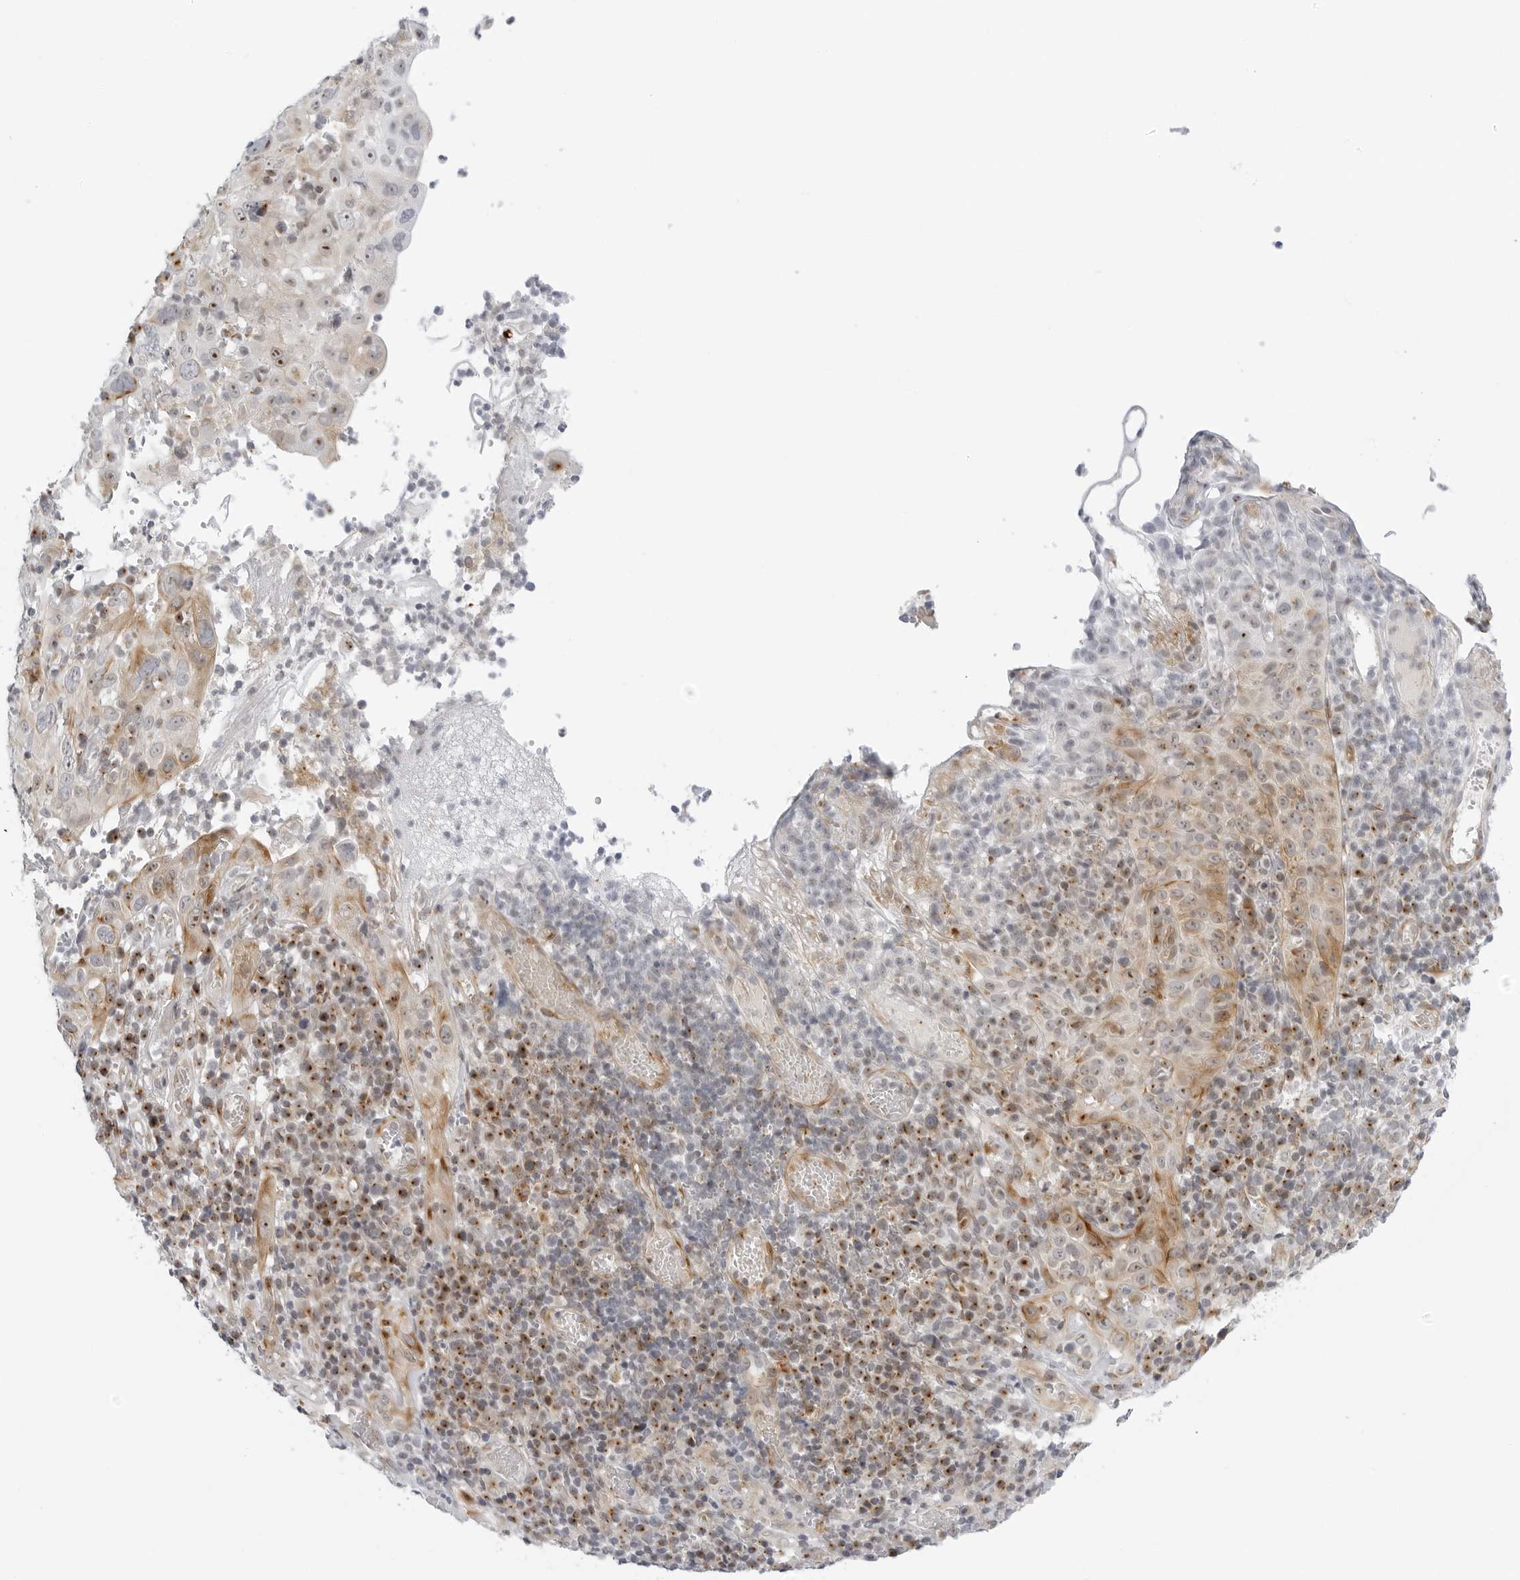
{"staining": {"intensity": "moderate", "quantity": "25%-75%", "location": "cytoplasmic/membranous"}, "tissue": "cervical cancer", "cell_type": "Tumor cells", "image_type": "cancer", "snomed": [{"axis": "morphology", "description": "Squamous cell carcinoma, NOS"}, {"axis": "topography", "description": "Cervix"}], "caption": "This photomicrograph exhibits immunohistochemistry staining of cervical cancer, with medium moderate cytoplasmic/membranous positivity in approximately 25%-75% of tumor cells.", "gene": "MAP2K5", "patient": {"sex": "female", "age": 46}}